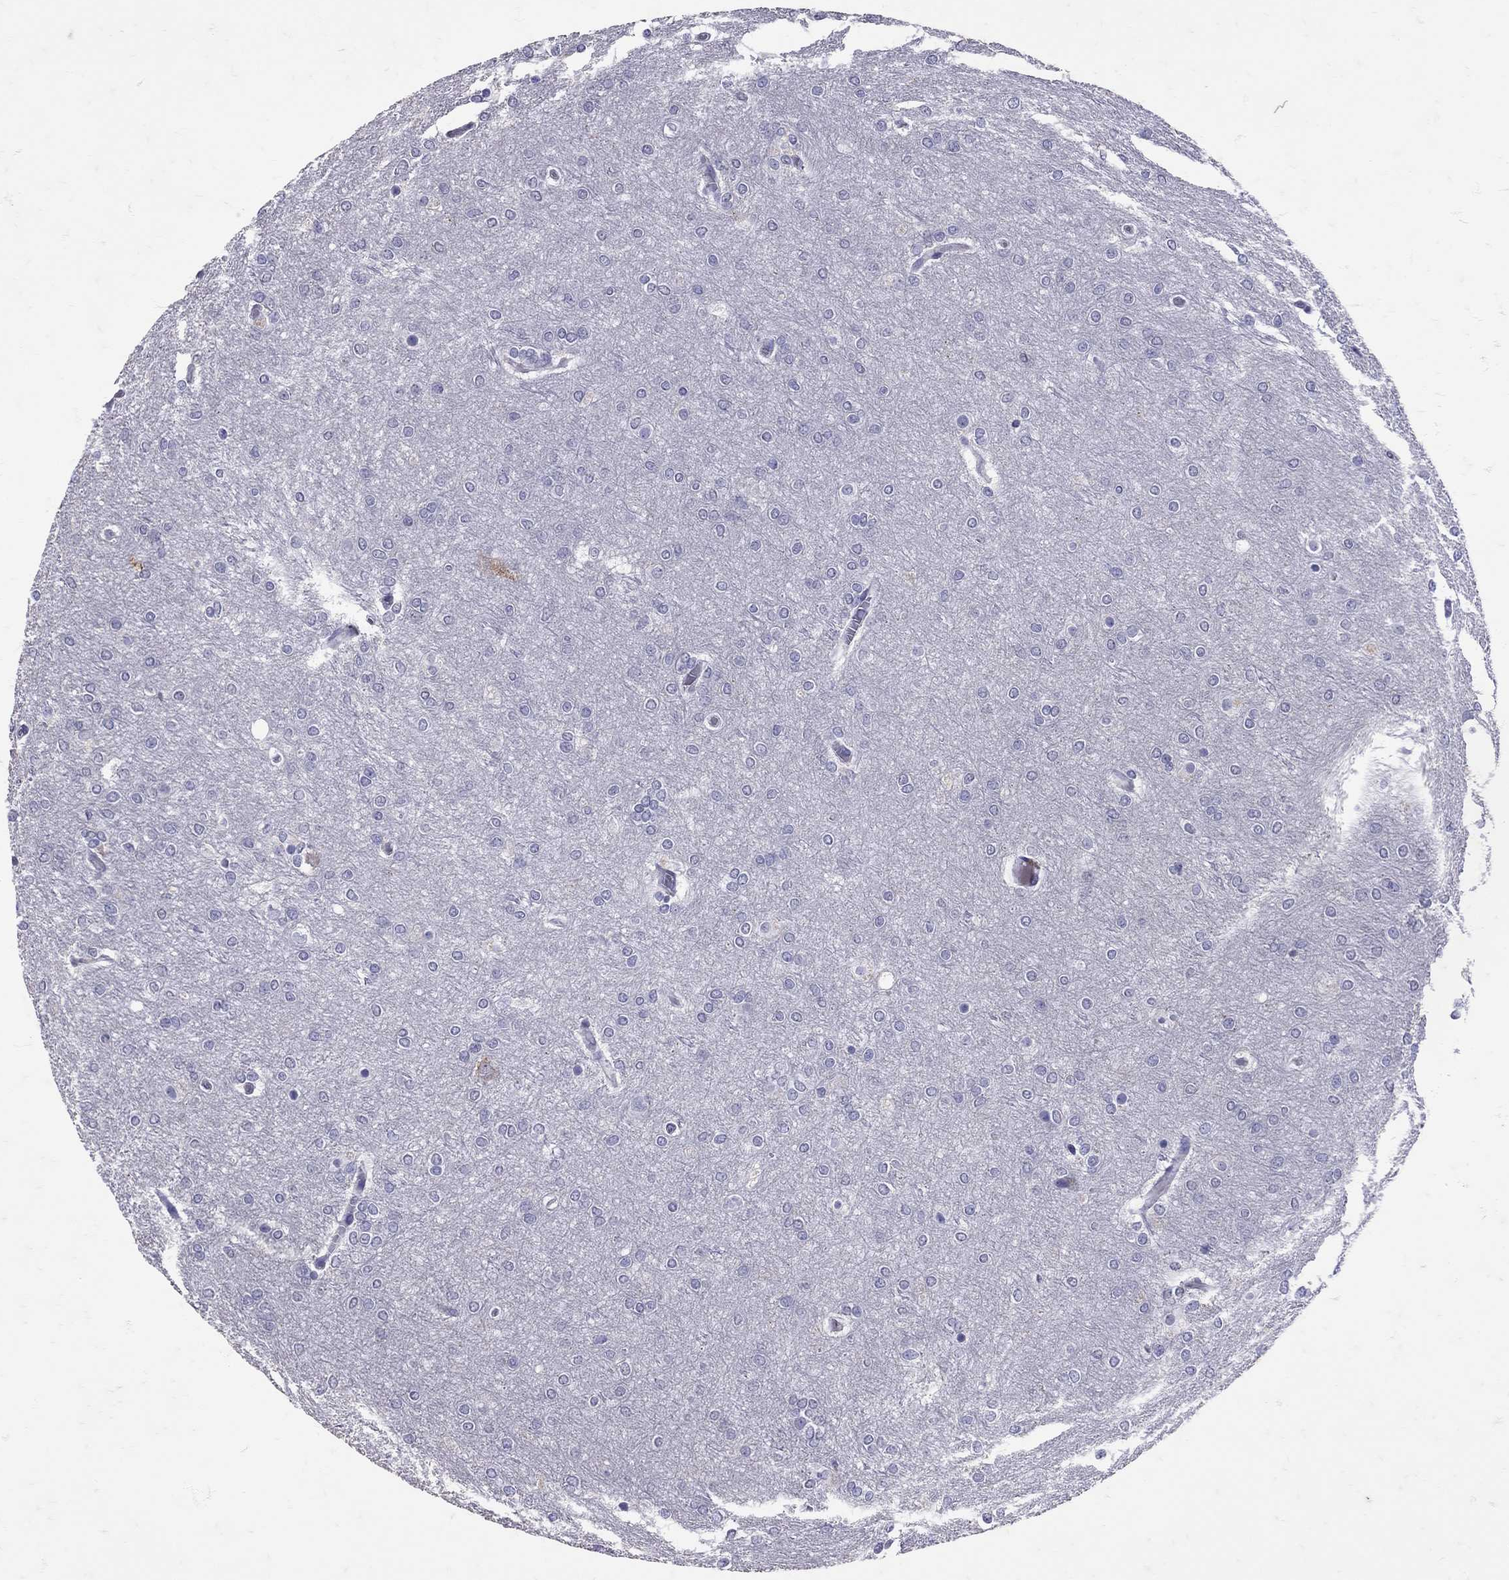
{"staining": {"intensity": "negative", "quantity": "none", "location": "none"}, "tissue": "glioma", "cell_type": "Tumor cells", "image_type": "cancer", "snomed": [{"axis": "morphology", "description": "Glioma, malignant, High grade"}, {"axis": "topography", "description": "Brain"}], "caption": "High magnification brightfield microscopy of malignant high-grade glioma stained with DAB (brown) and counterstained with hematoxylin (blue): tumor cells show no significant positivity.", "gene": "SST", "patient": {"sex": "female", "age": 61}}